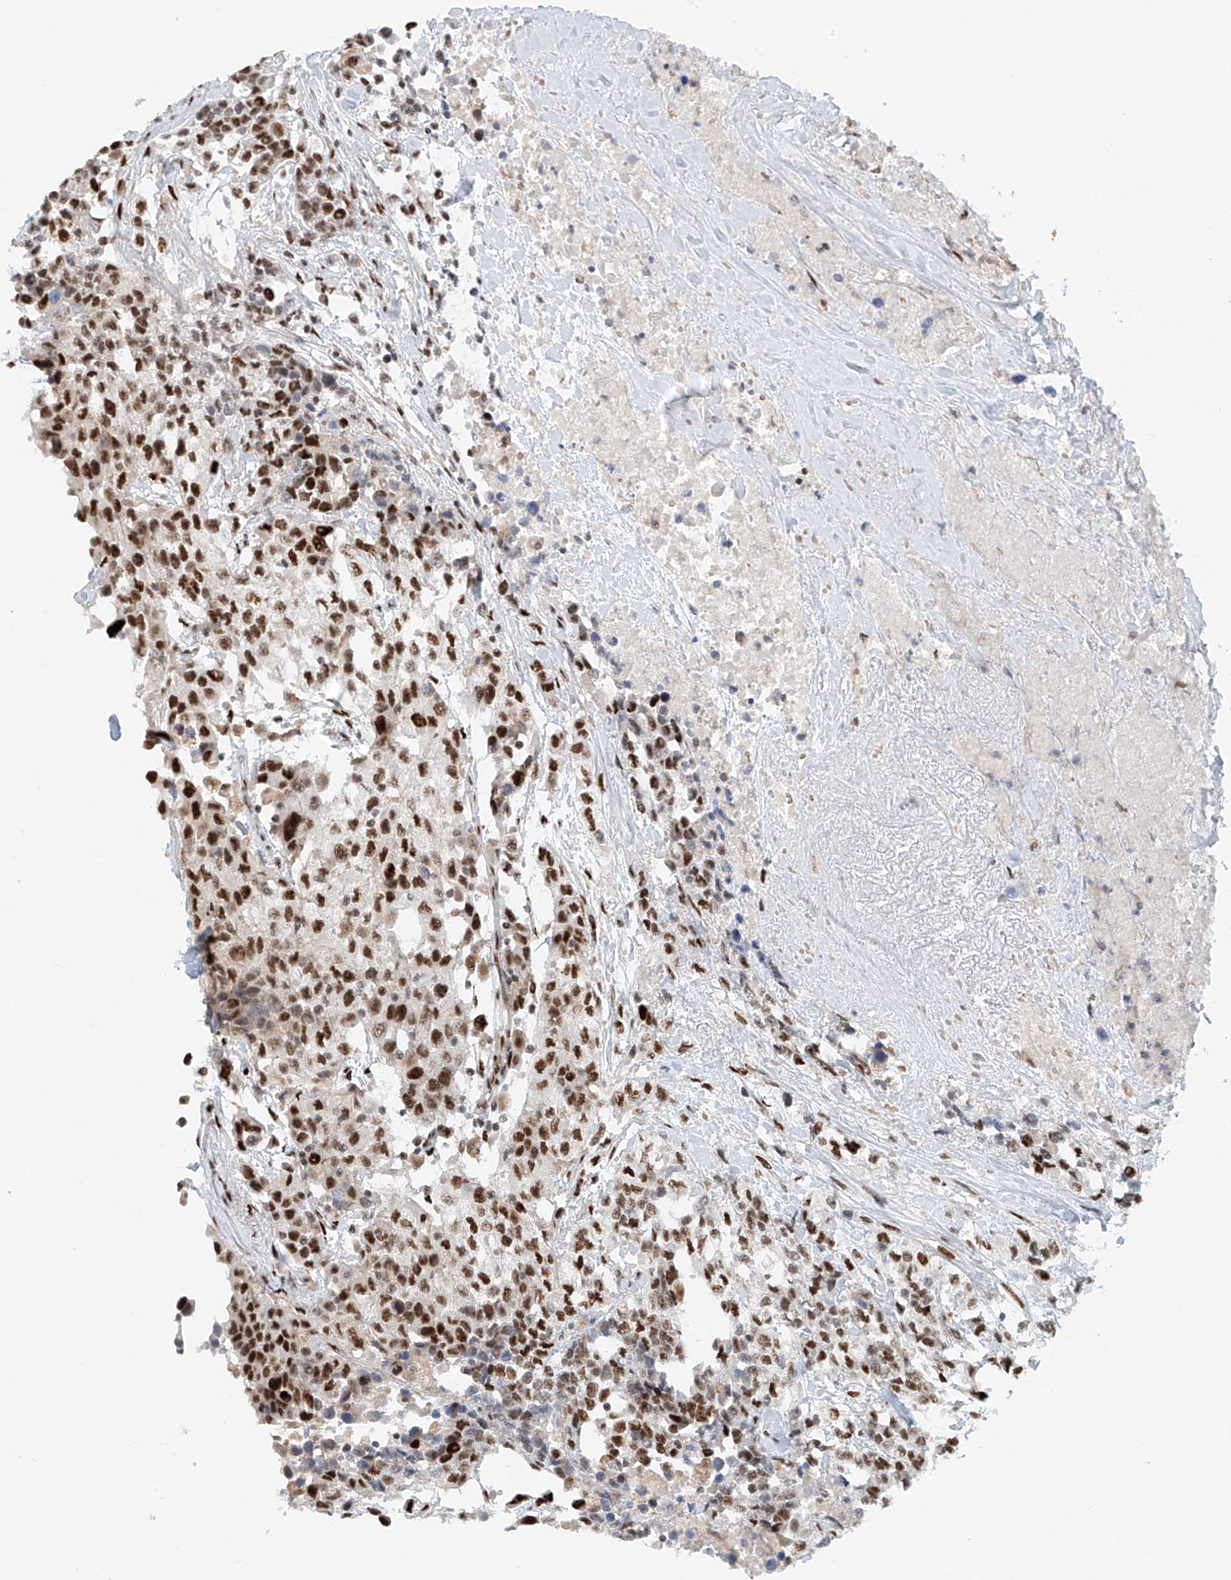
{"staining": {"intensity": "strong", "quantity": ">75%", "location": "nuclear"}, "tissue": "urothelial cancer", "cell_type": "Tumor cells", "image_type": "cancer", "snomed": [{"axis": "morphology", "description": "Urothelial carcinoma, High grade"}, {"axis": "topography", "description": "Urinary bladder"}], "caption": "This is an image of immunohistochemistry (IHC) staining of urothelial carcinoma (high-grade), which shows strong expression in the nuclear of tumor cells.", "gene": "ZNF514", "patient": {"sex": "female", "age": 80}}